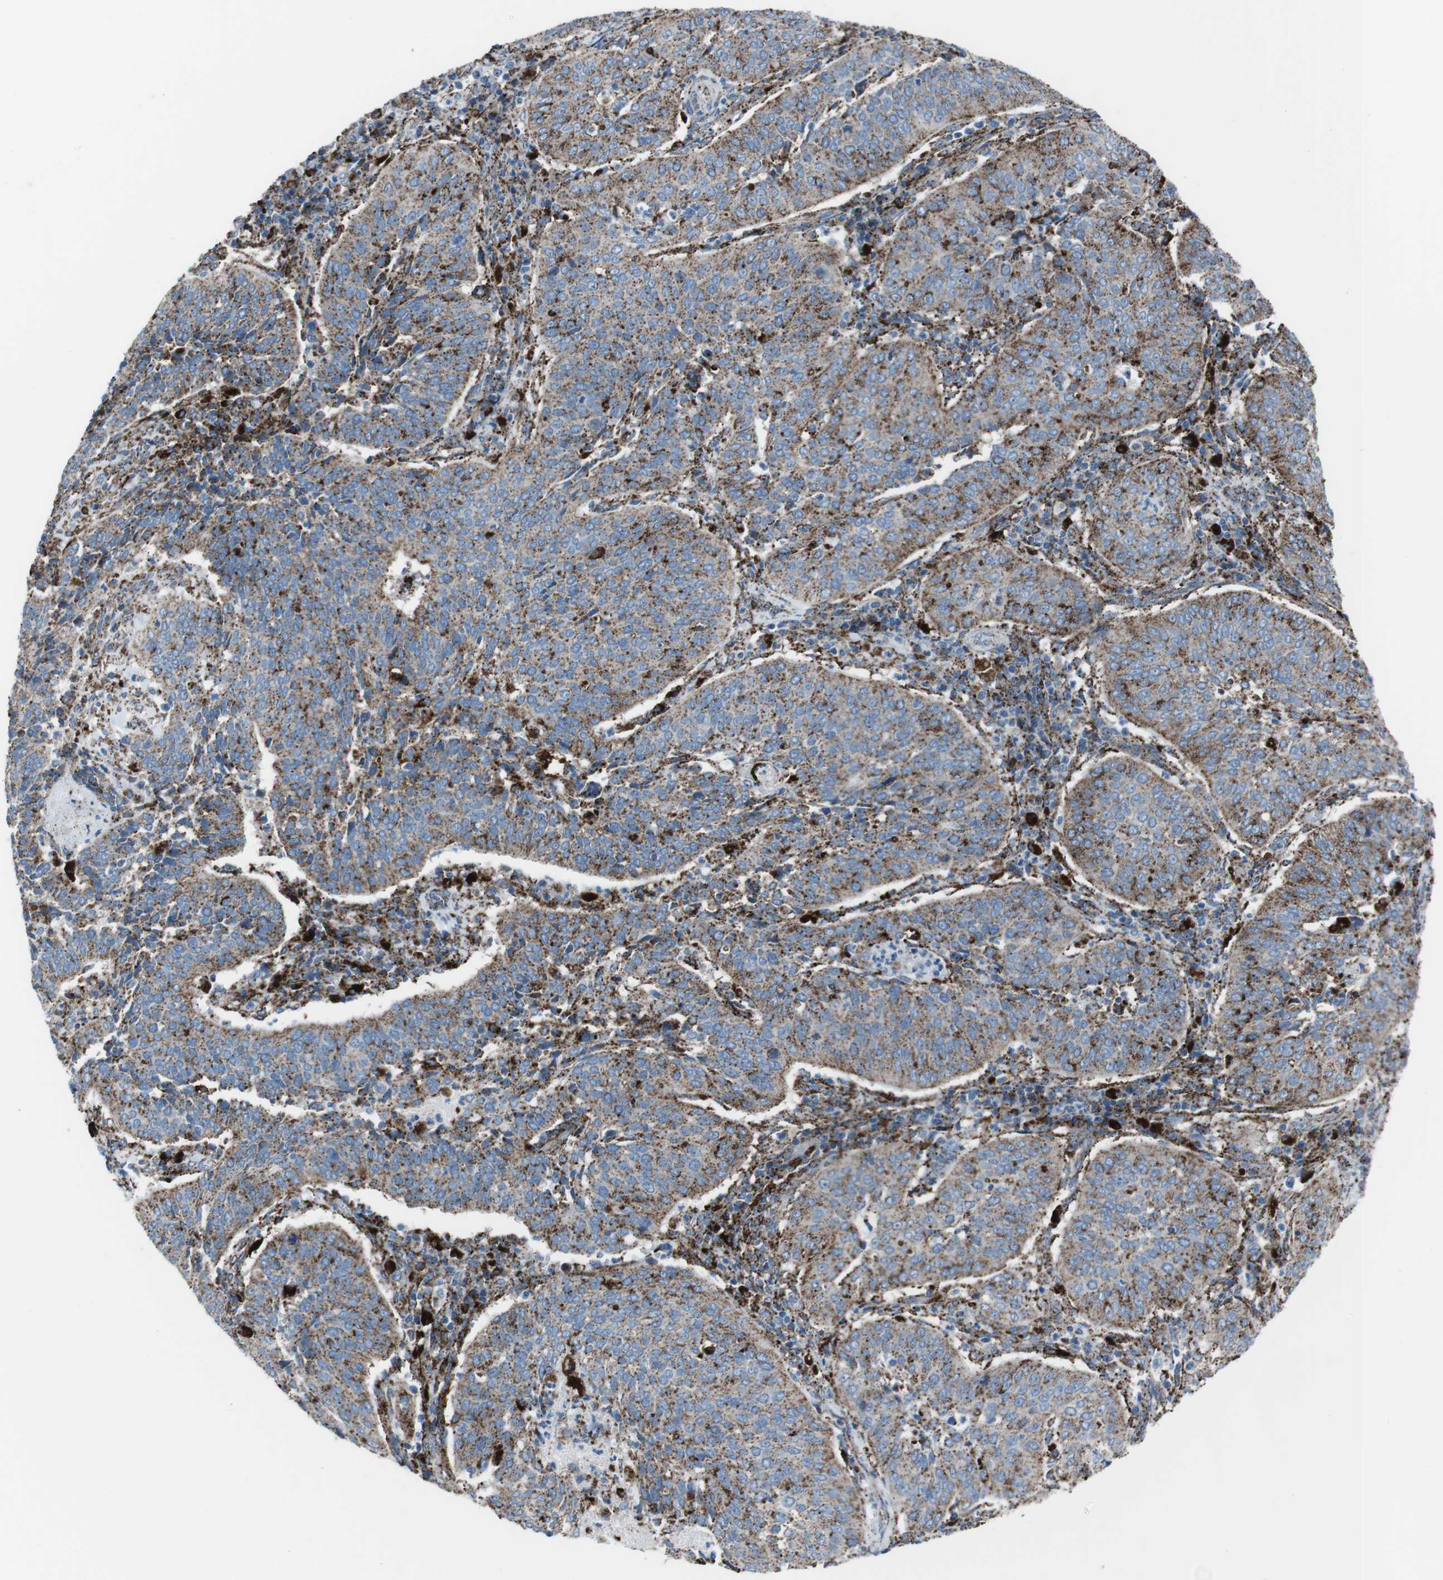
{"staining": {"intensity": "moderate", "quantity": ">75%", "location": "cytoplasmic/membranous"}, "tissue": "cervical cancer", "cell_type": "Tumor cells", "image_type": "cancer", "snomed": [{"axis": "morphology", "description": "Normal tissue, NOS"}, {"axis": "morphology", "description": "Squamous cell carcinoma, NOS"}, {"axis": "topography", "description": "Cervix"}], "caption": "This photomicrograph shows cervical cancer (squamous cell carcinoma) stained with IHC to label a protein in brown. The cytoplasmic/membranous of tumor cells show moderate positivity for the protein. Nuclei are counter-stained blue.", "gene": "SCARB2", "patient": {"sex": "female", "age": 39}}